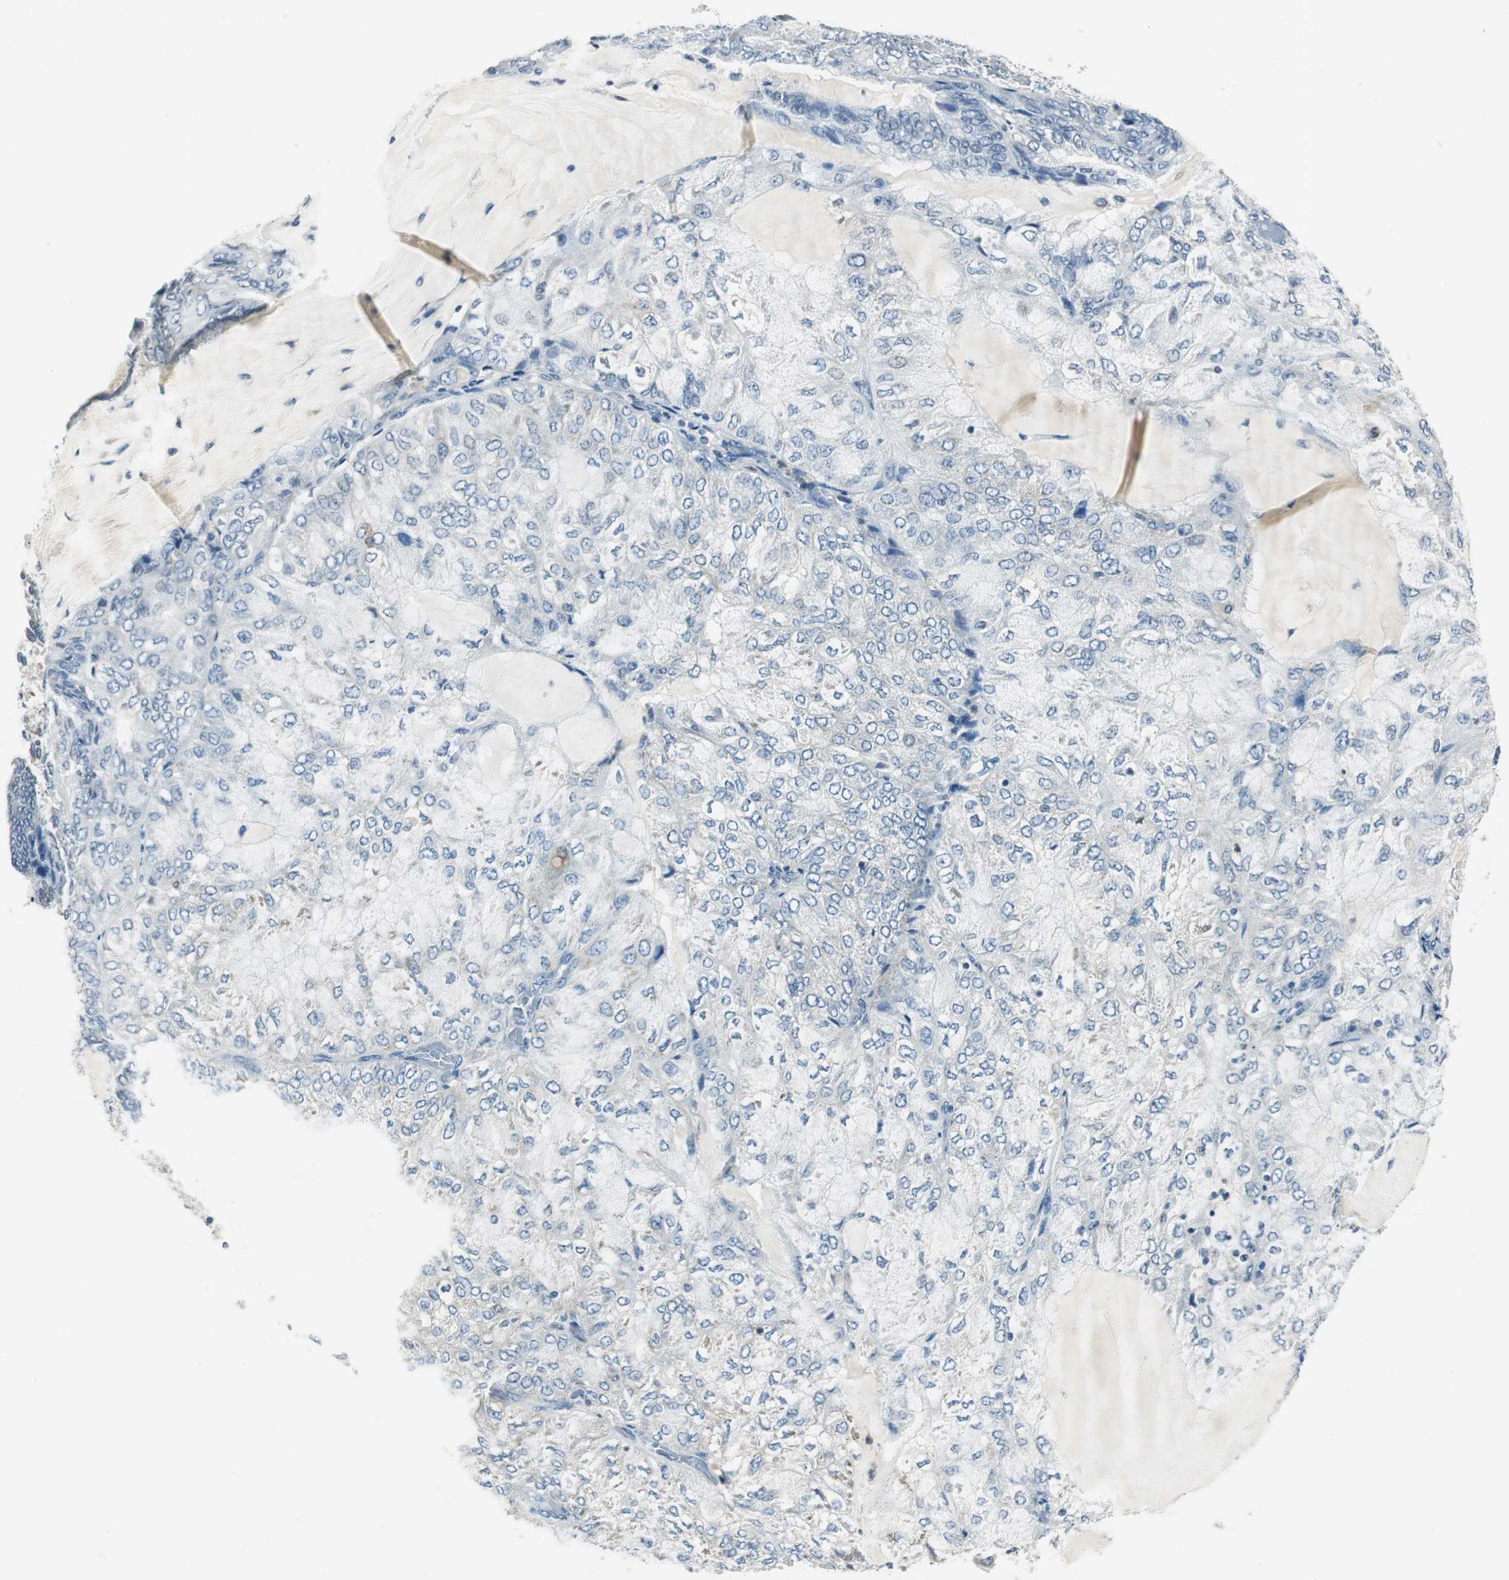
{"staining": {"intensity": "negative", "quantity": "none", "location": "none"}, "tissue": "endometrial cancer", "cell_type": "Tumor cells", "image_type": "cancer", "snomed": [{"axis": "morphology", "description": "Adenocarcinoma, NOS"}, {"axis": "topography", "description": "Endometrium"}], "caption": "A micrograph of human endometrial cancer (adenocarcinoma) is negative for staining in tumor cells.", "gene": "ME1", "patient": {"sex": "female", "age": 81}}